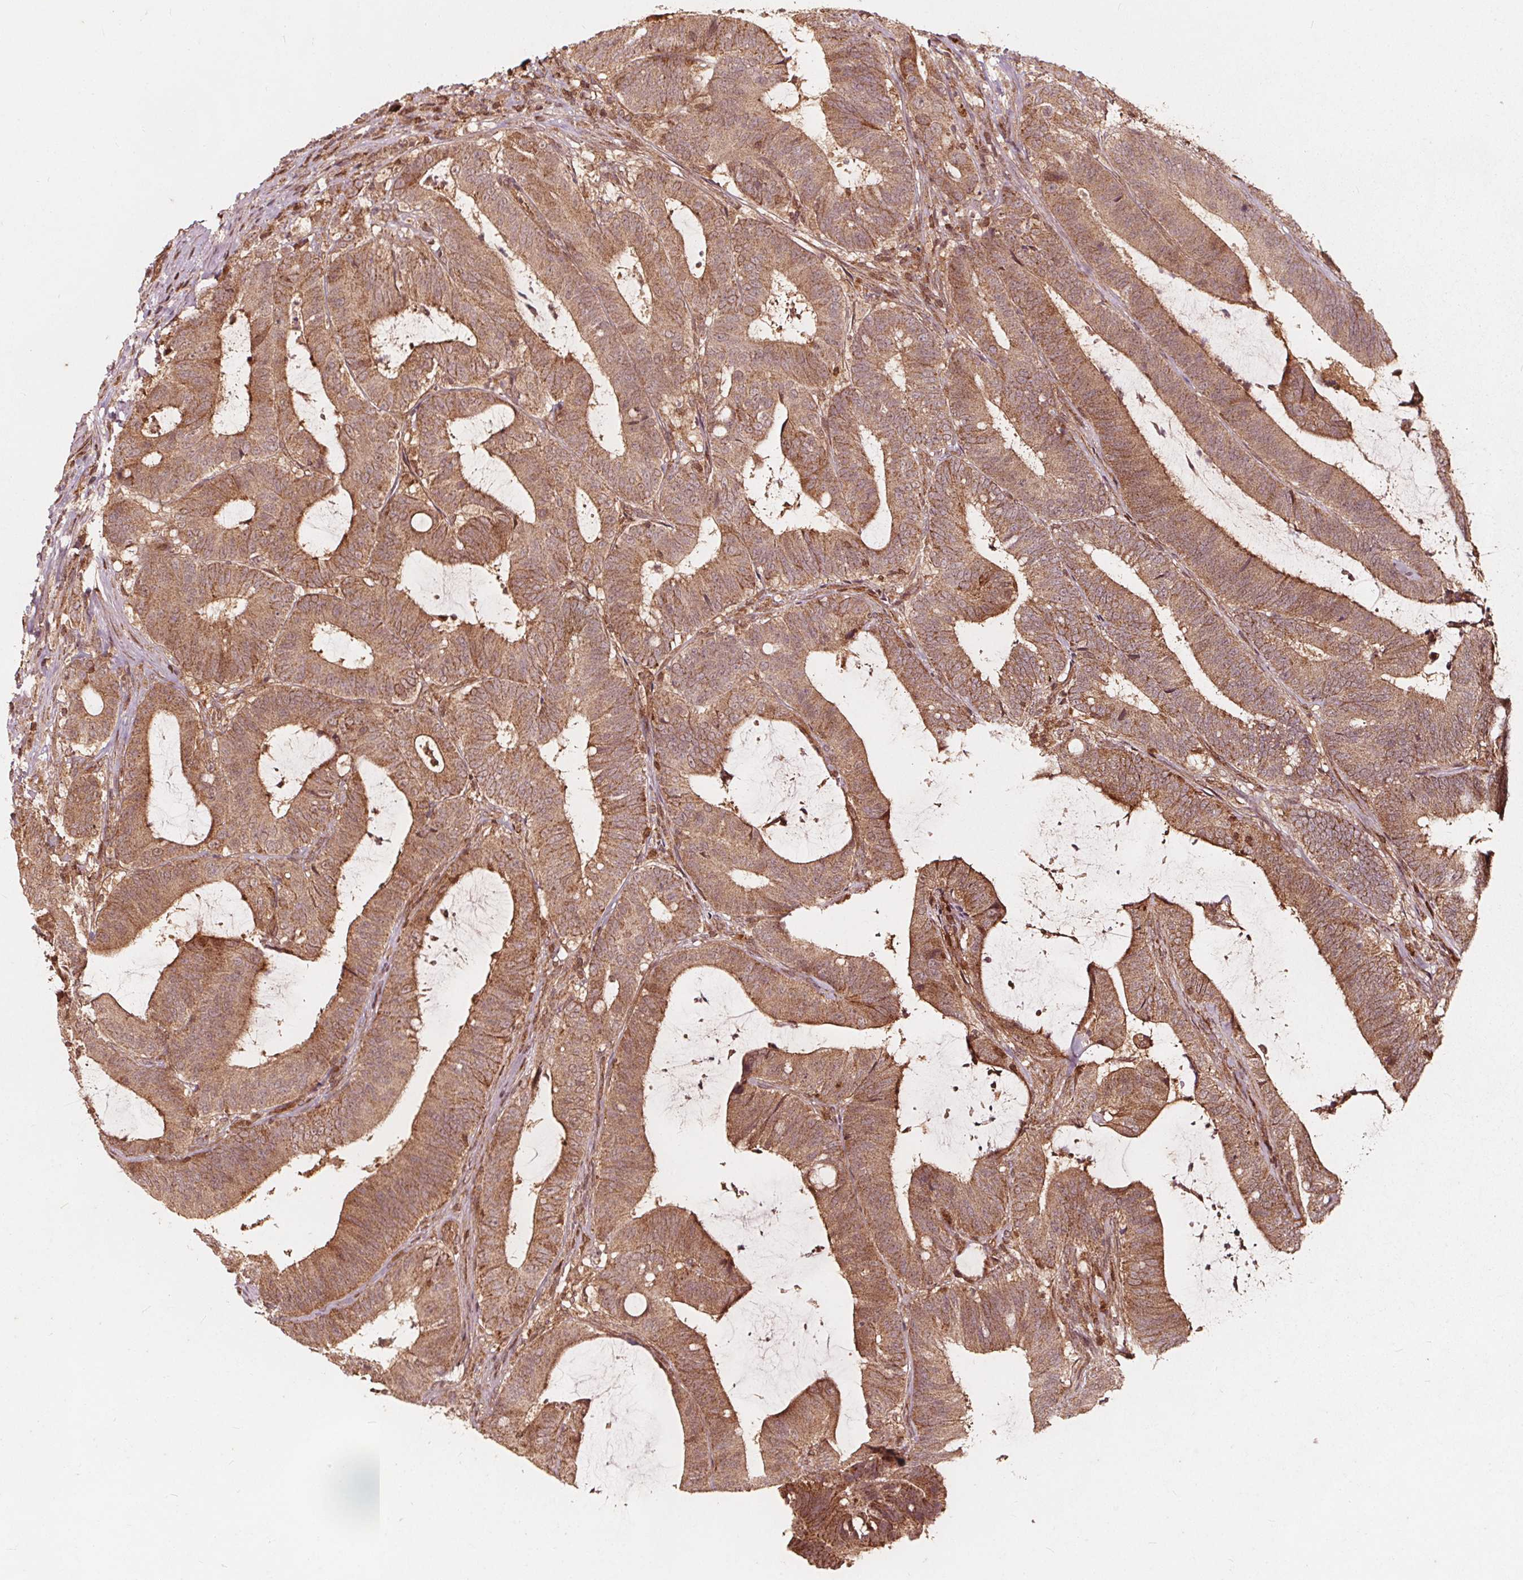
{"staining": {"intensity": "moderate", "quantity": ">75%", "location": "cytoplasmic/membranous"}, "tissue": "colorectal cancer", "cell_type": "Tumor cells", "image_type": "cancer", "snomed": [{"axis": "morphology", "description": "Adenocarcinoma, NOS"}, {"axis": "topography", "description": "Colon"}], "caption": "Colorectal cancer (adenocarcinoma) was stained to show a protein in brown. There is medium levels of moderate cytoplasmic/membranous expression in about >75% of tumor cells.", "gene": "AIP", "patient": {"sex": "female", "age": 43}}